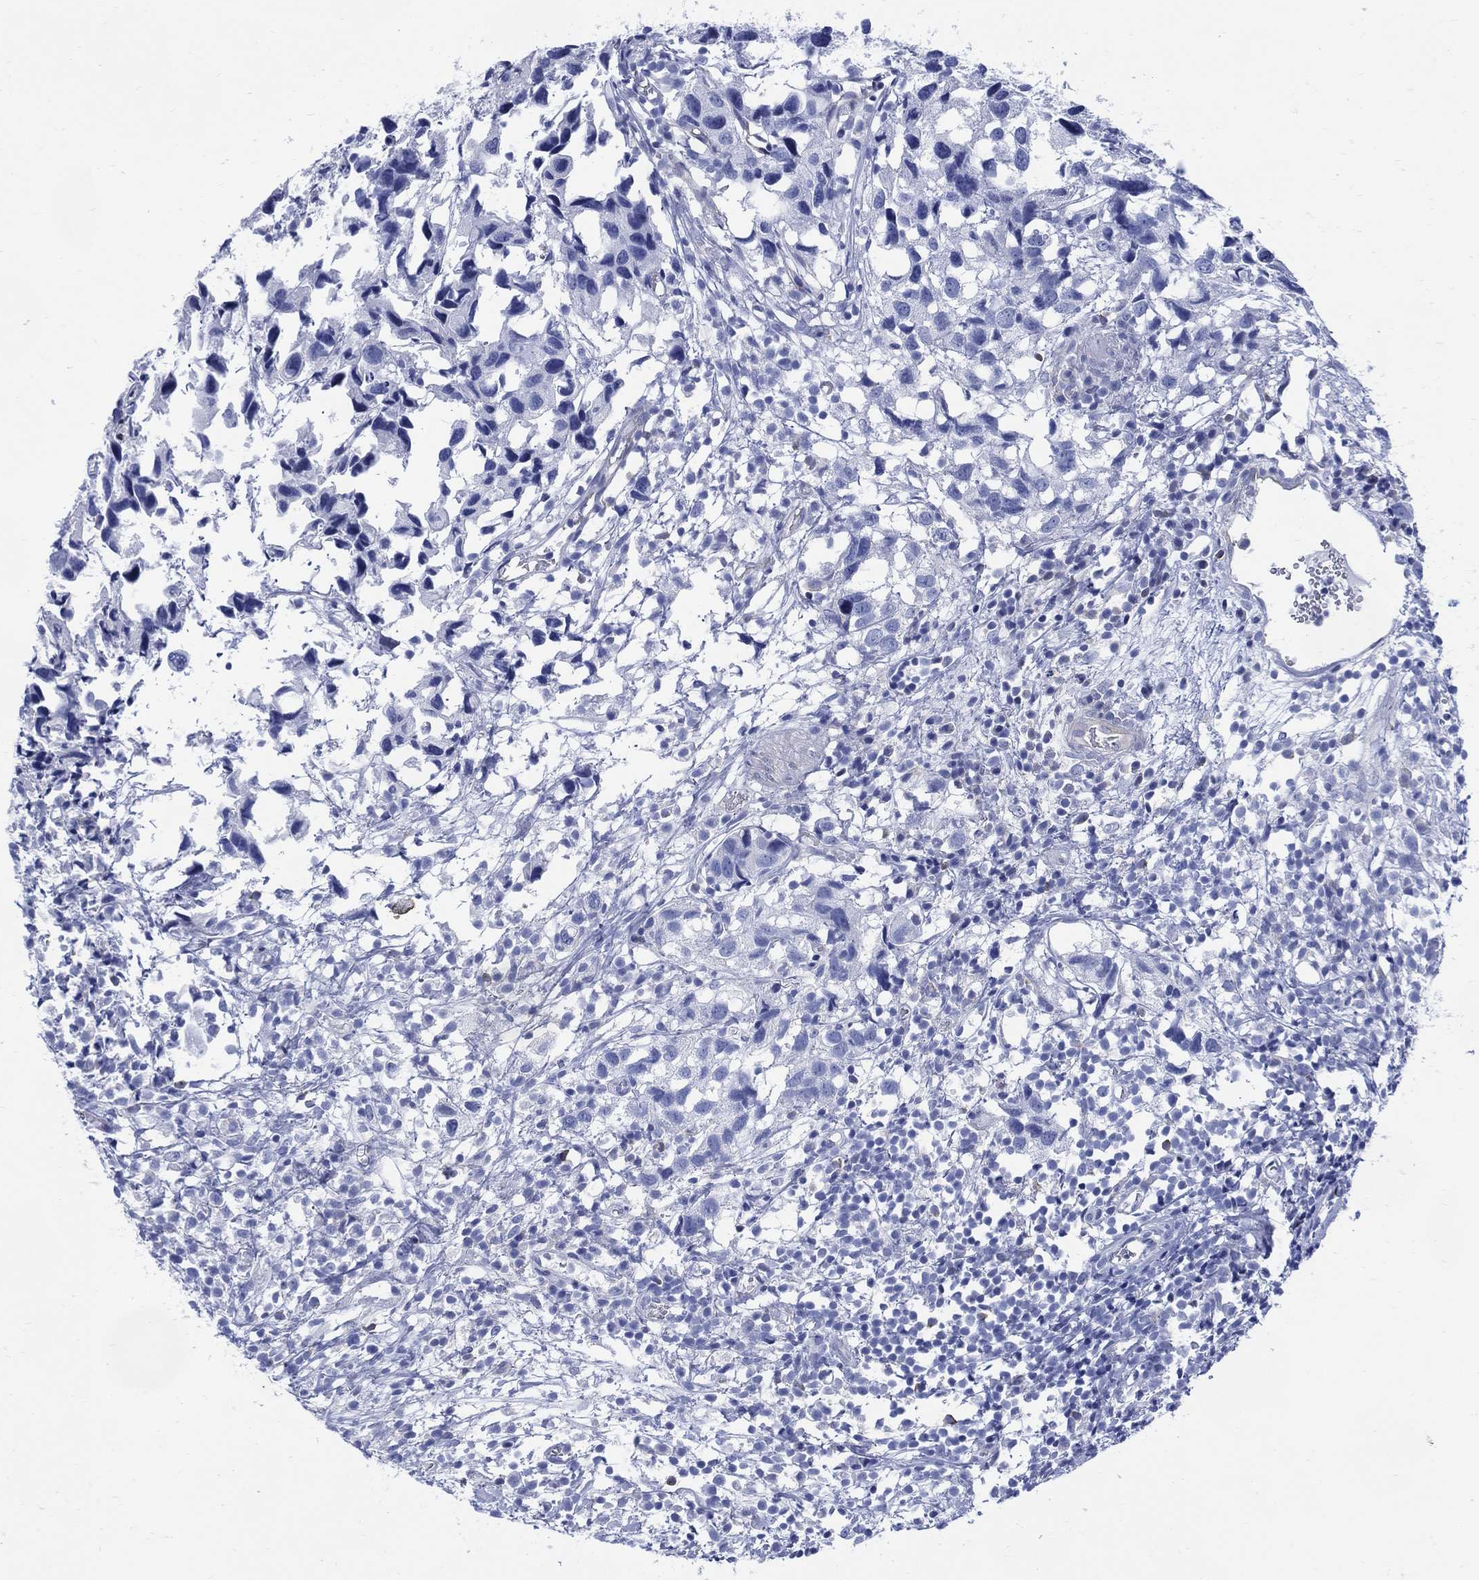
{"staining": {"intensity": "negative", "quantity": "none", "location": "none"}, "tissue": "urothelial cancer", "cell_type": "Tumor cells", "image_type": "cancer", "snomed": [{"axis": "morphology", "description": "Urothelial carcinoma, High grade"}, {"axis": "topography", "description": "Urinary bladder"}], "caption": "Immunohistochemistry (IHC) image of neoplastic tissue: urothelial cancer stained with DAB (3,3'-diaminobenzidine) shows no significant protein expression in tumor cells. The staining is performed using DAB brown chromogen with nuclei counter-stained in using hematoxylin.", "gene": "DDI1", "patient": {"sex": "male", "age": 79}}